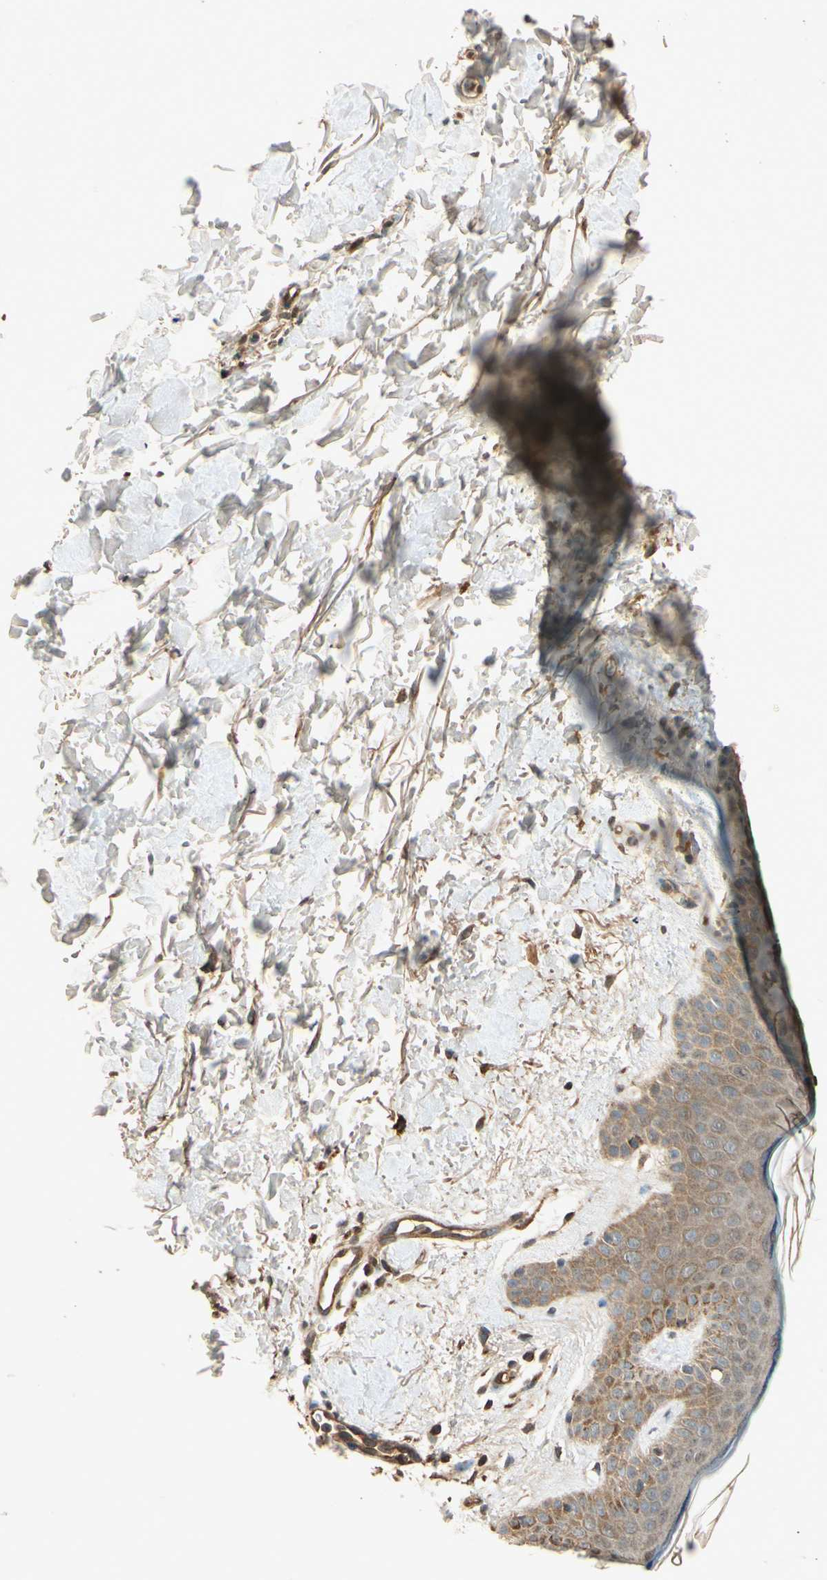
{"staining": {"intensity": "moderate", "quantity": ">75%", "location": "cytoplasmic/membranous"}, "tissue": "skin", "cell_type": "Fibroblasts", "image_type": "normal", "snomed": [{"axis": "morphology", "description": "Normal tissue, NOS"}, {"axis": "topography", "description": "Skin"}], "caption": "Fibroblasts display medium levels of moderate cytoplasmic/membranous expression in about >75% of cells in benign human skin. (DAB IHC with brightfield microscopy, high magnification).", "gene": "MAPK1", "patient": {"sex": "female", "age": 56}}